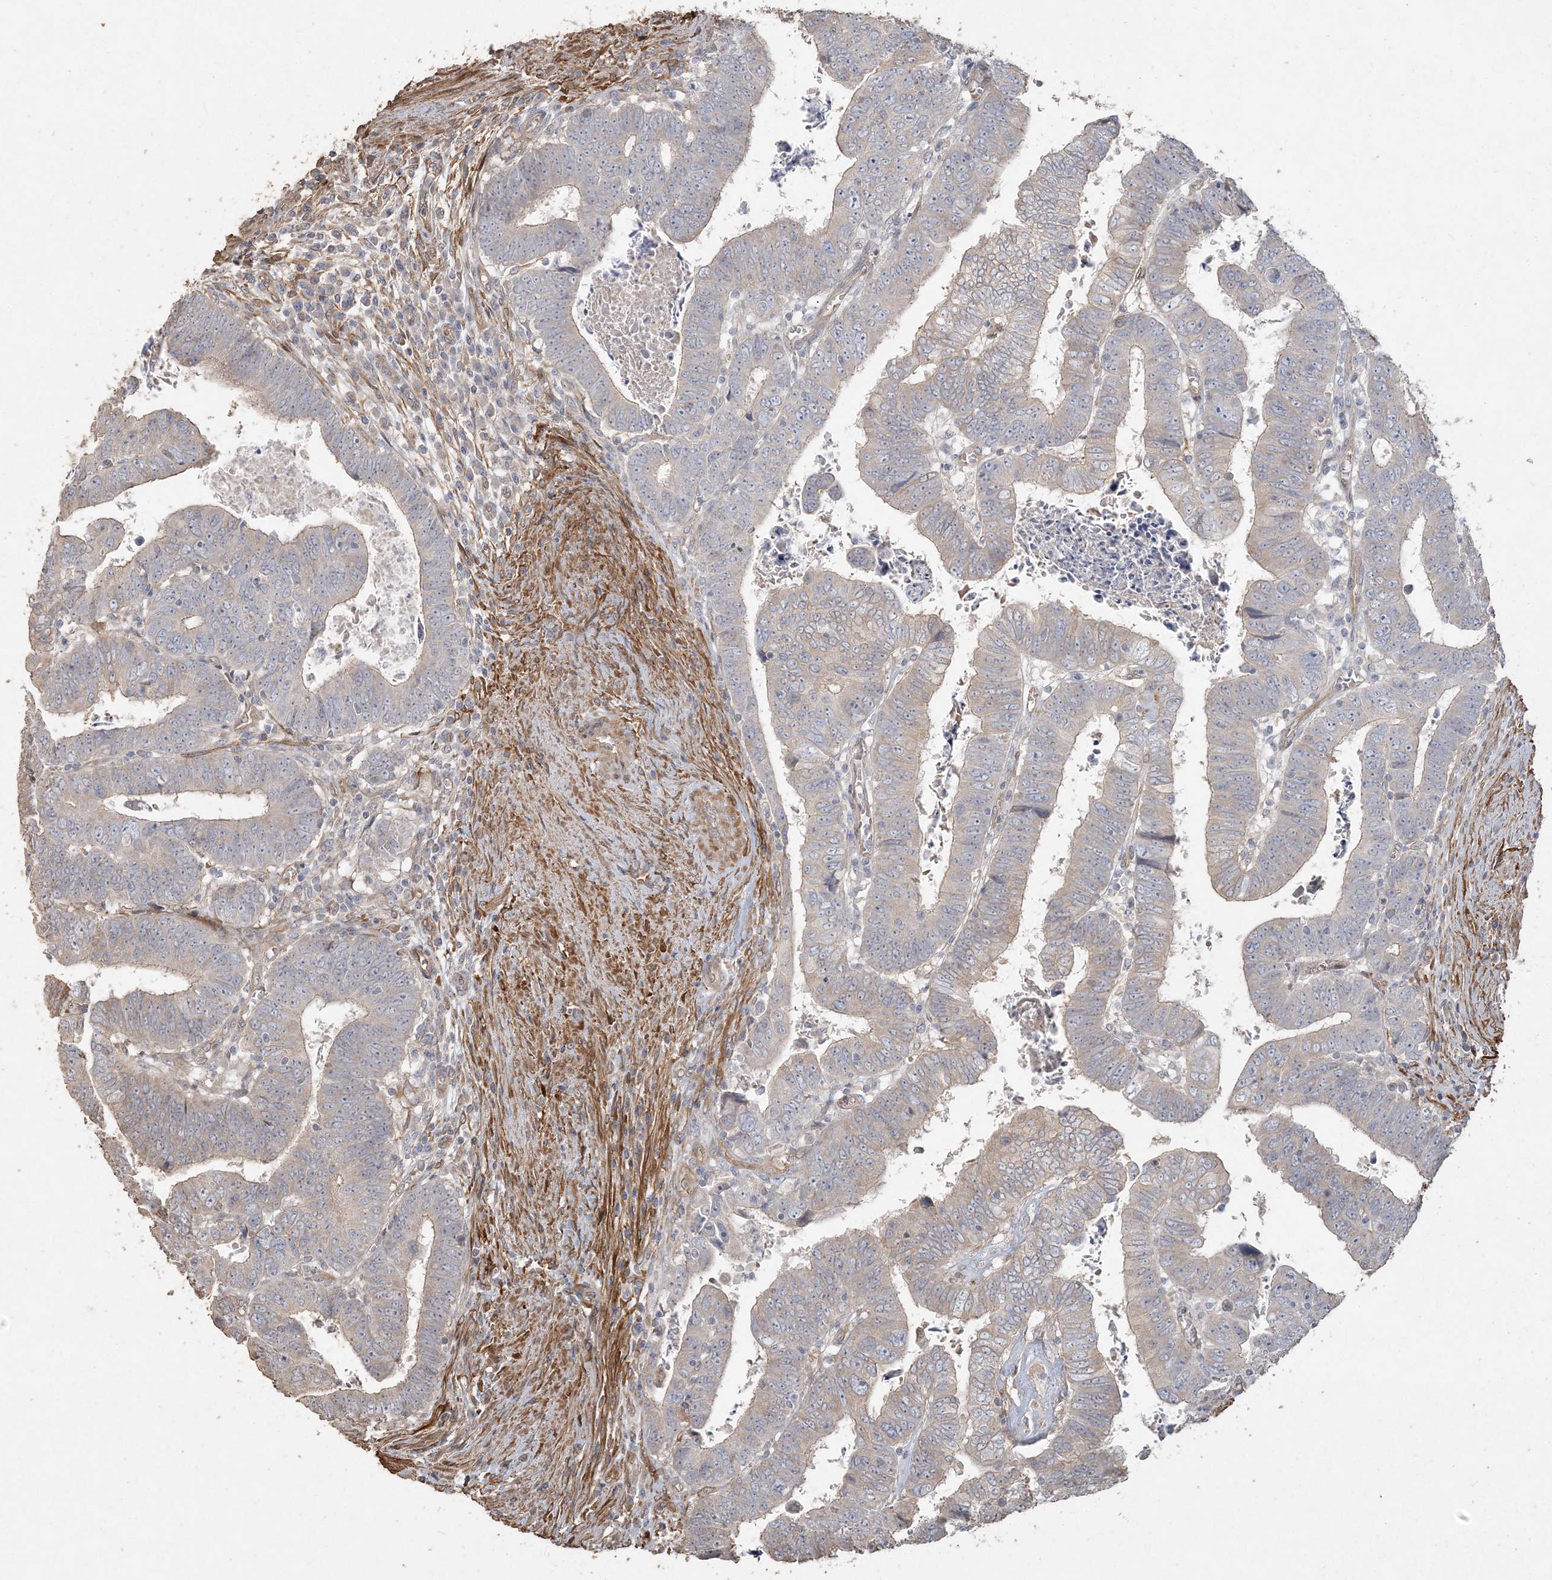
{"staining": {"intensity": "weak", "quantity": "<25%", "location": "cytoplasmic/membranous"}, "tissue": "colorectal cancer", "cell_type": "Tumor cells", "image_type": "cancer", "snomed": [{"axis": "morphology", "description": "Normal tissue, NOS"}, {"axis": "morphology", "description": "Adenocarcinoma, NOS"}, {"axis": "topography", "description": "Rectum"}], "caption": "Immunohistochemistry photomicrograph of neoplastic tissue: human colorectal adenocarcinoma stained with DAB (3,3'-diaminobenzidine) demonstrates no significant protein positivity in tumor cells.", "gene": "RNF145", "patient": {"sex": "female", "age": 65}}